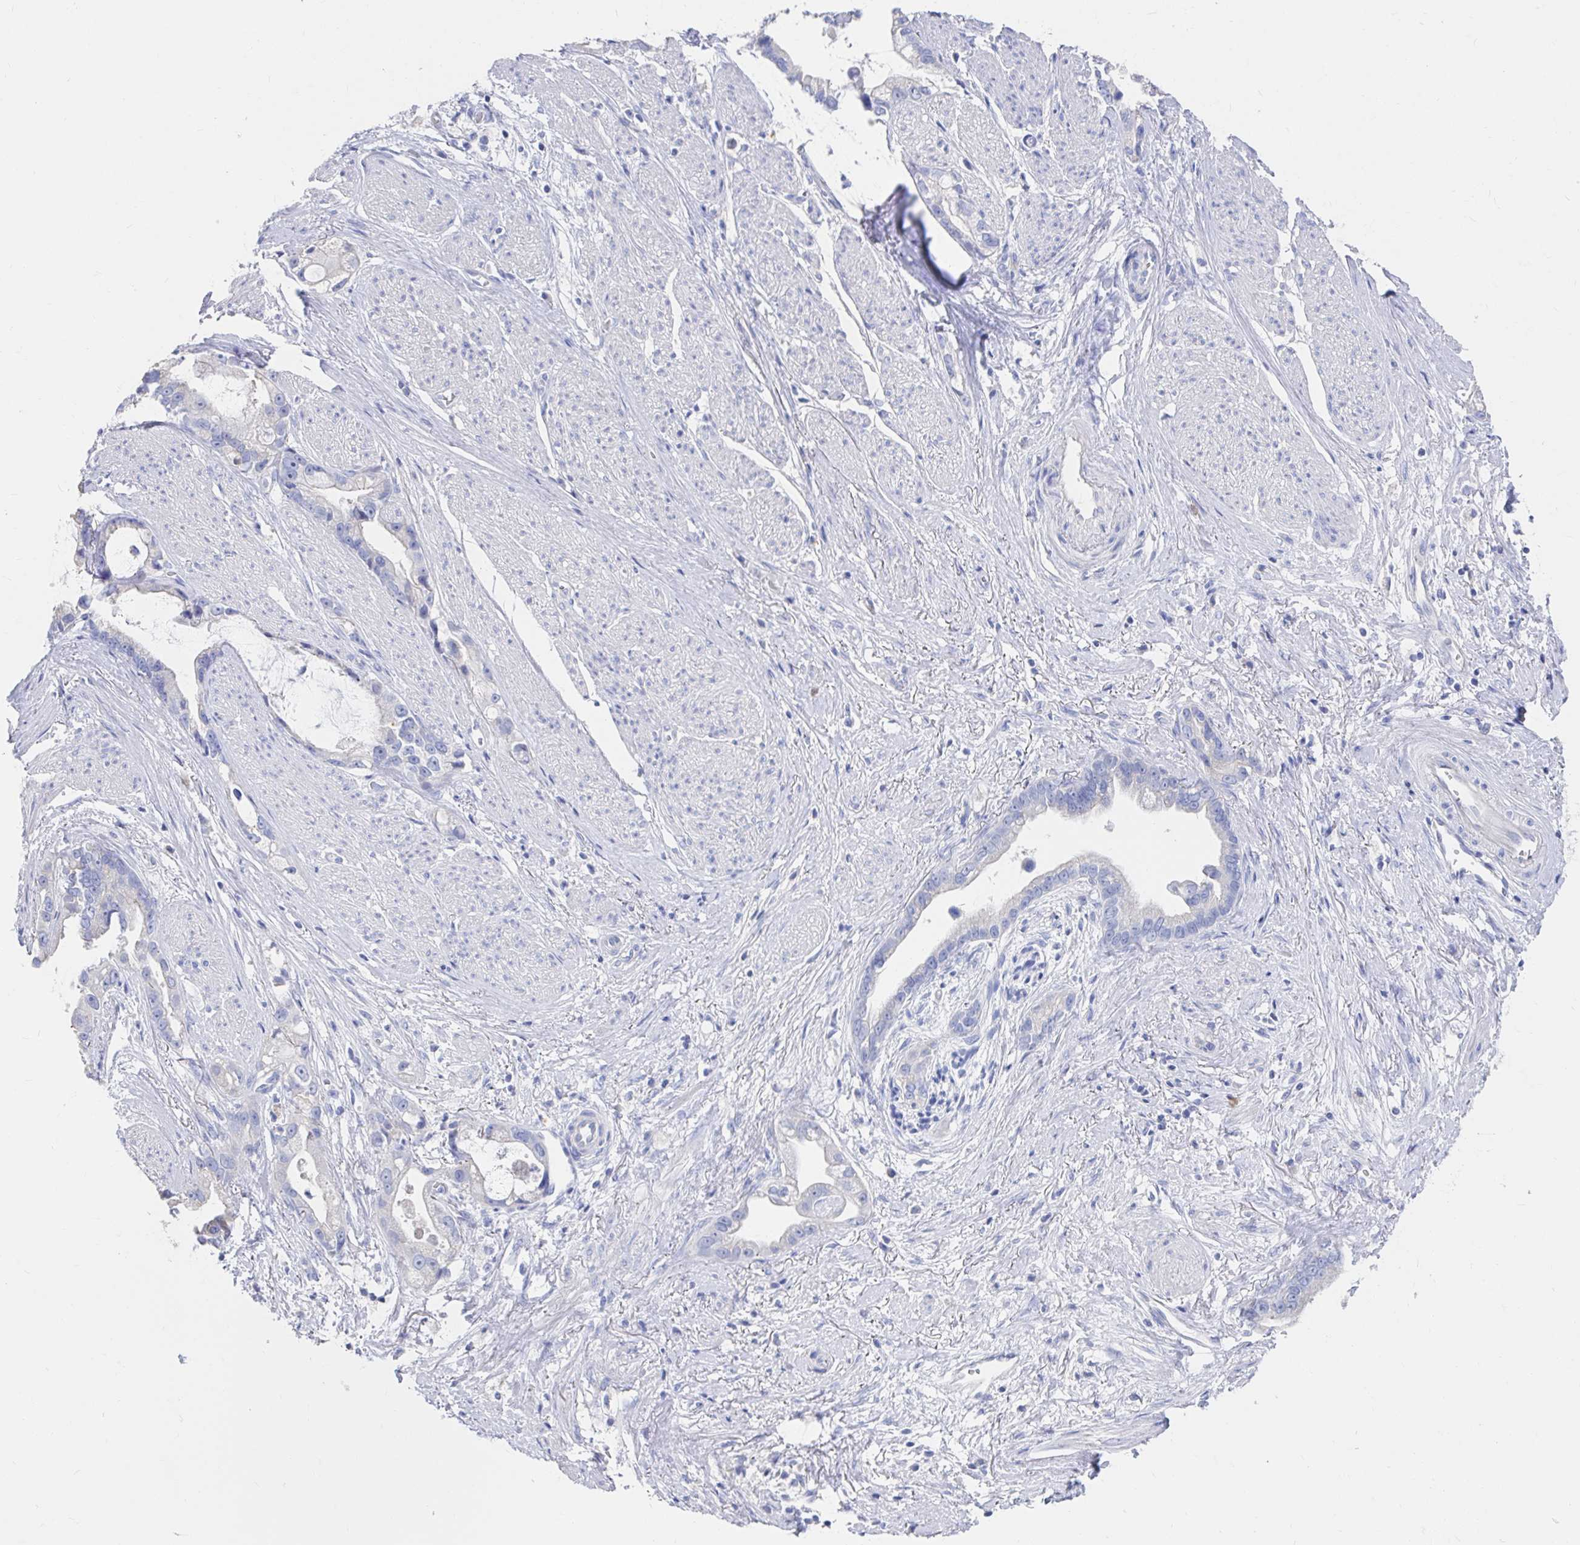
{"staining": {"intensity": "negative", "quantity": "none", "location": "none"}, "tissue": "stomach cancer", "cell_type": "Tumor cells", "image_type": "cancer", "snomed": [{"axis": "morphology", "description": "Adenocarcinoma, NOS"}, {"axis": "topography", "description": "Stomach"}], "caption": "This is an IHC micrograph of human stomach cancer. There is no staining in tumor cells.", "gene": "LAMC3", "patient": {"sex": "male", "age": 55}}